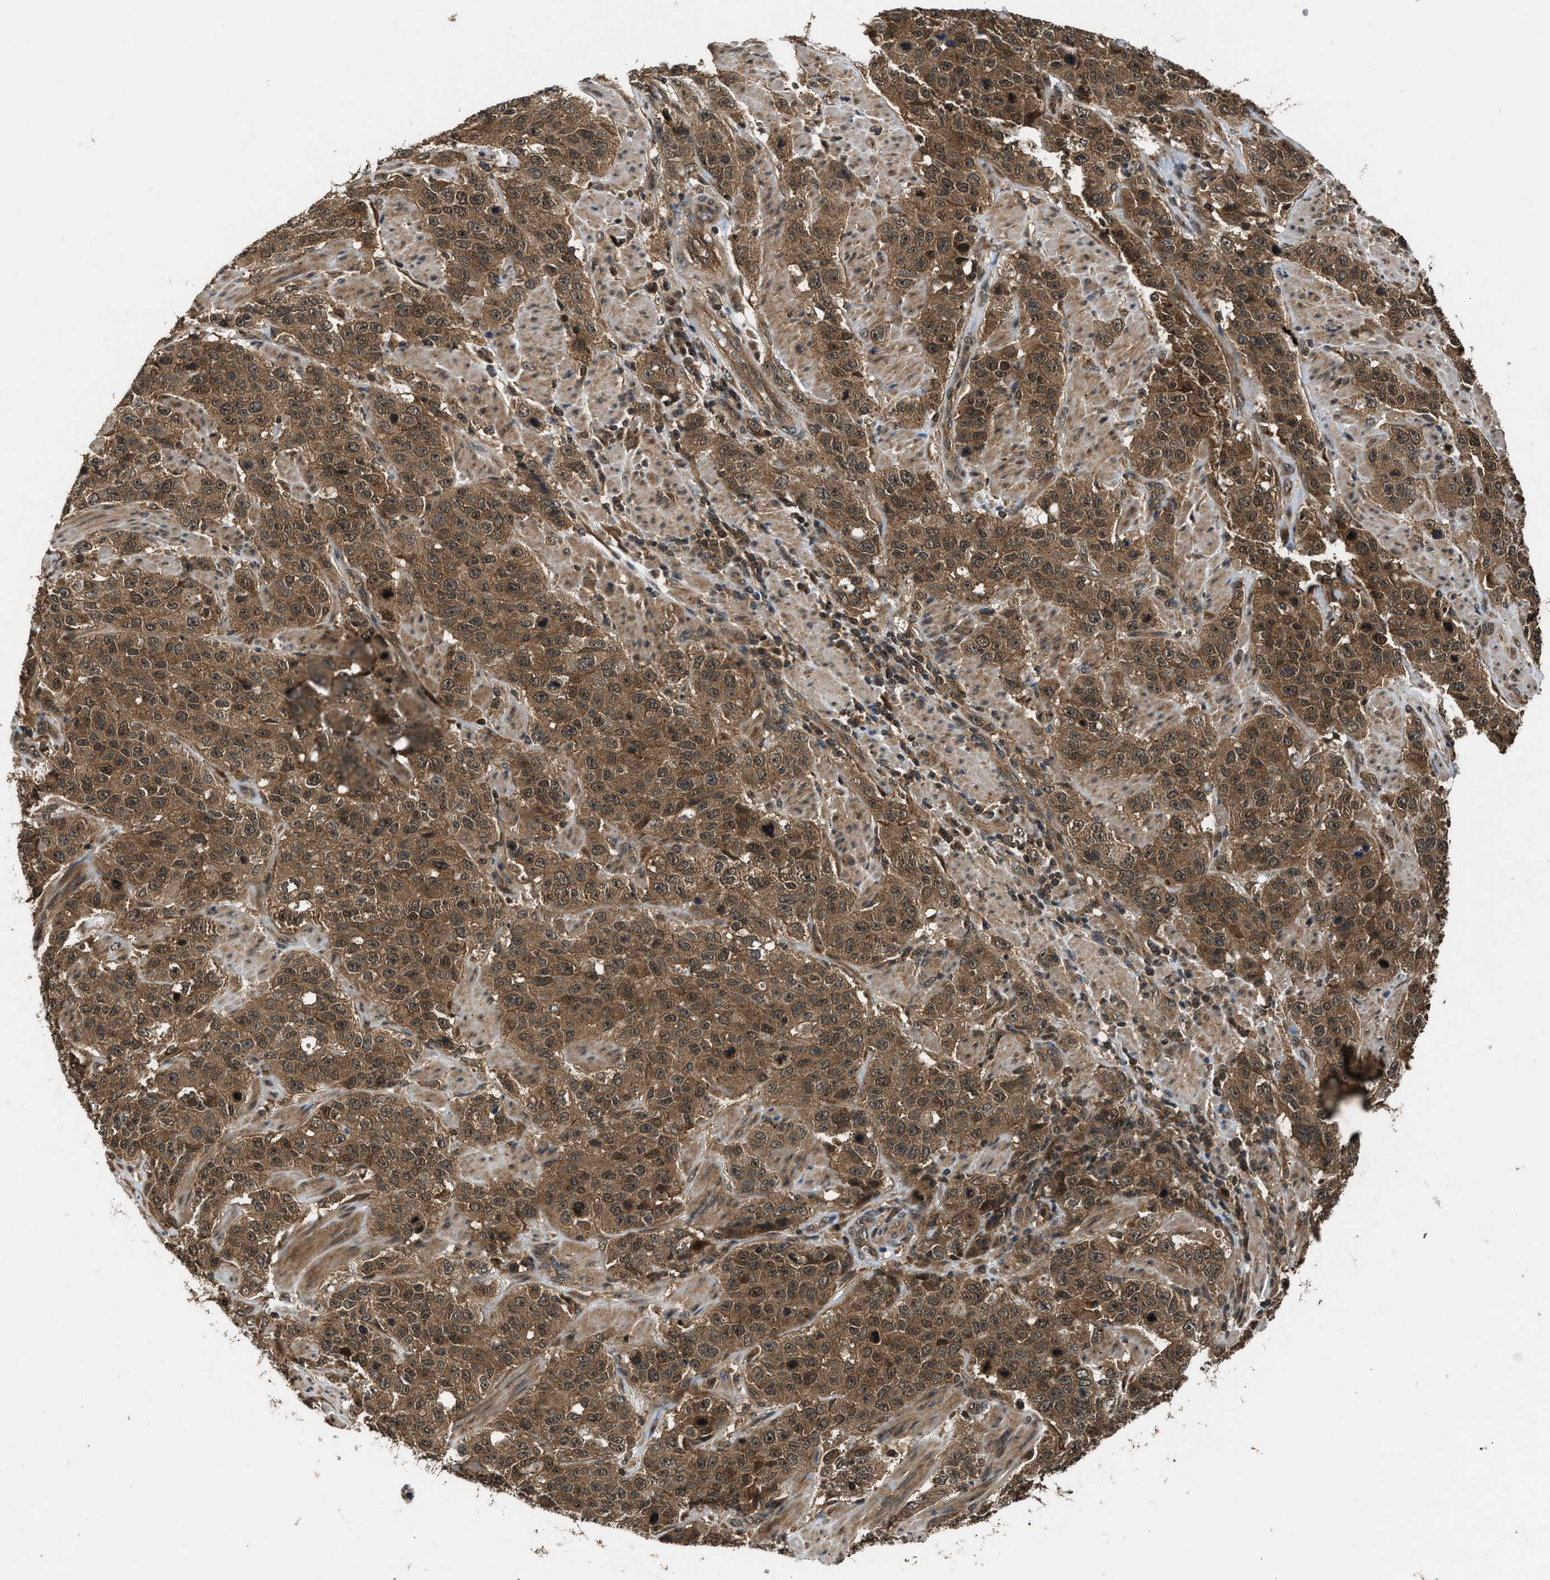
{"staining": {"intensity": "moderate", "quantity": ">75%", "location": "cytoplasmic/membranous"}, "tissue": "stomach cancer", "cell_type": "Tumor cells", "image_type": "cancer", "snomed": [{"axis": "morphology", "description": "Adenocarcinoma, NOS"}, {"axis": "topography", "description": "Stomach"}], "caption": "IHC staining of stomach adenocarcinoma, which displays medium levels of moderate cytoplasmic/membranous staining in about >75% of tumor cells indicating moderate cytoplasmic/membranous protein staining. The staining was performed using DAB (brown) for protein detection and nuclei were counterstained in hematoxylin (blue).", "gene": "RPS6KB1", "patient": {"sex": "male", "age": 48}}